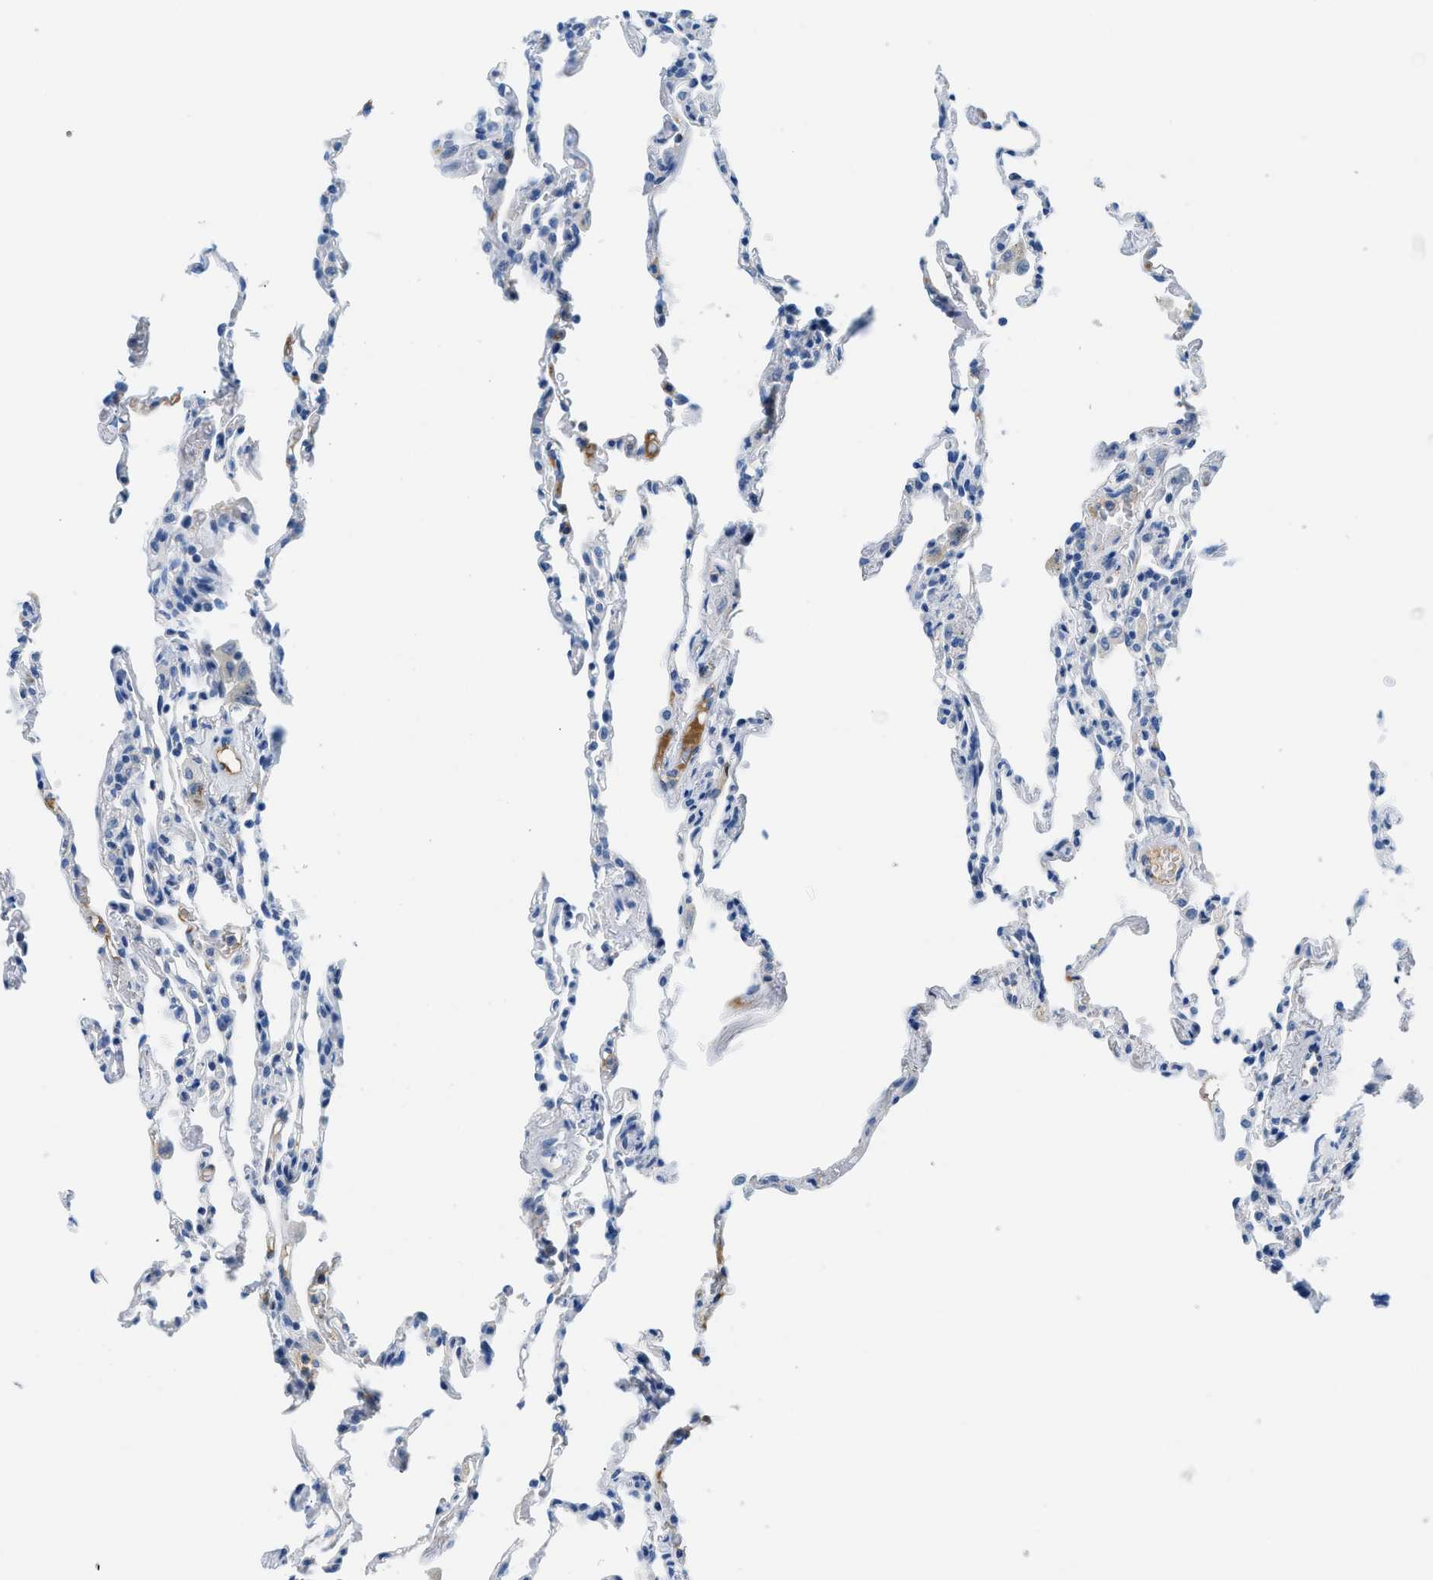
{"staining": {"intensity": "negative", "quantity": "none", "location": "none"}, "tissue": "lung", "cell_type": "Alveolar cells", "image_type": "normal", "snomed": [{"axis": "morphology", "description": "Normal tissue, NOS"}, {"axis": "topography", "description": "Lung"}], "caption": "IHC micrograph of normal lung: lung stained with DAB reveals no significant protein expression in alveolar cells. The staining is performed using DAB brown chromogen with nuclei counter-stained in using hematoxylin.", "gene": "MBL2", "patient": {"sex": "male", "age": 59}}